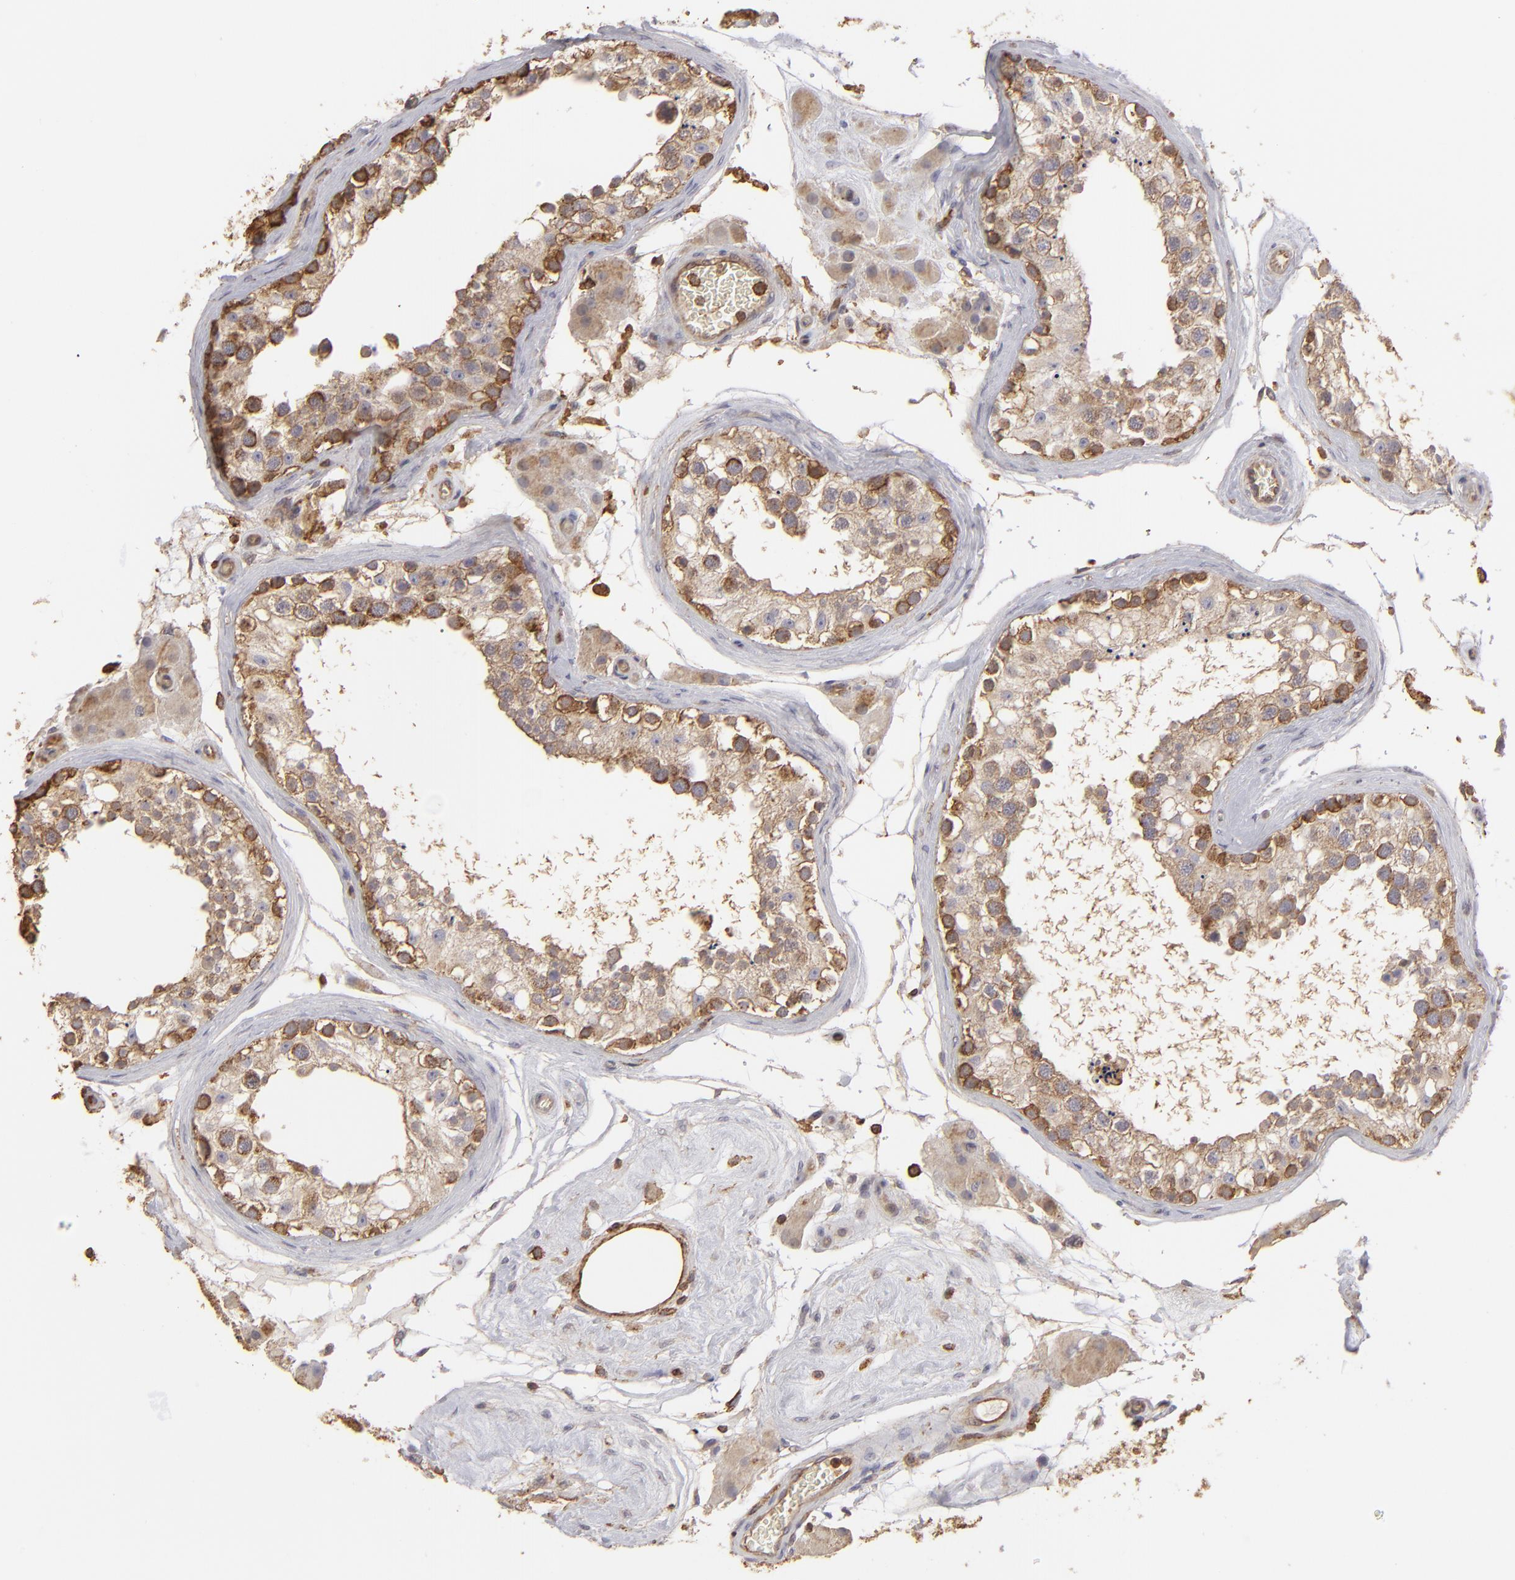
{"staining": {"intensity": "moderate", "quantity": "25%-75%", "location": "cytoplasmic/membranous"}, "tissue": "testis", "cell_type": "Cells in seminiferous ducts", "image_type": "normal", "snomed": [{"axis": "morphology", "description": "Normal tissue, NOS"}, {"axis": "topography", "description": "Testis"}], "caption": "Immunohistochemistry (IHC) (DAB) staining of normal testis reveals moderate cytoplasmic/membranous protein positivity in about 25%-75% of cells in seminiferous ducts.", "gene": "ACTB", "patient": {"sex": "male", "age": 68}}